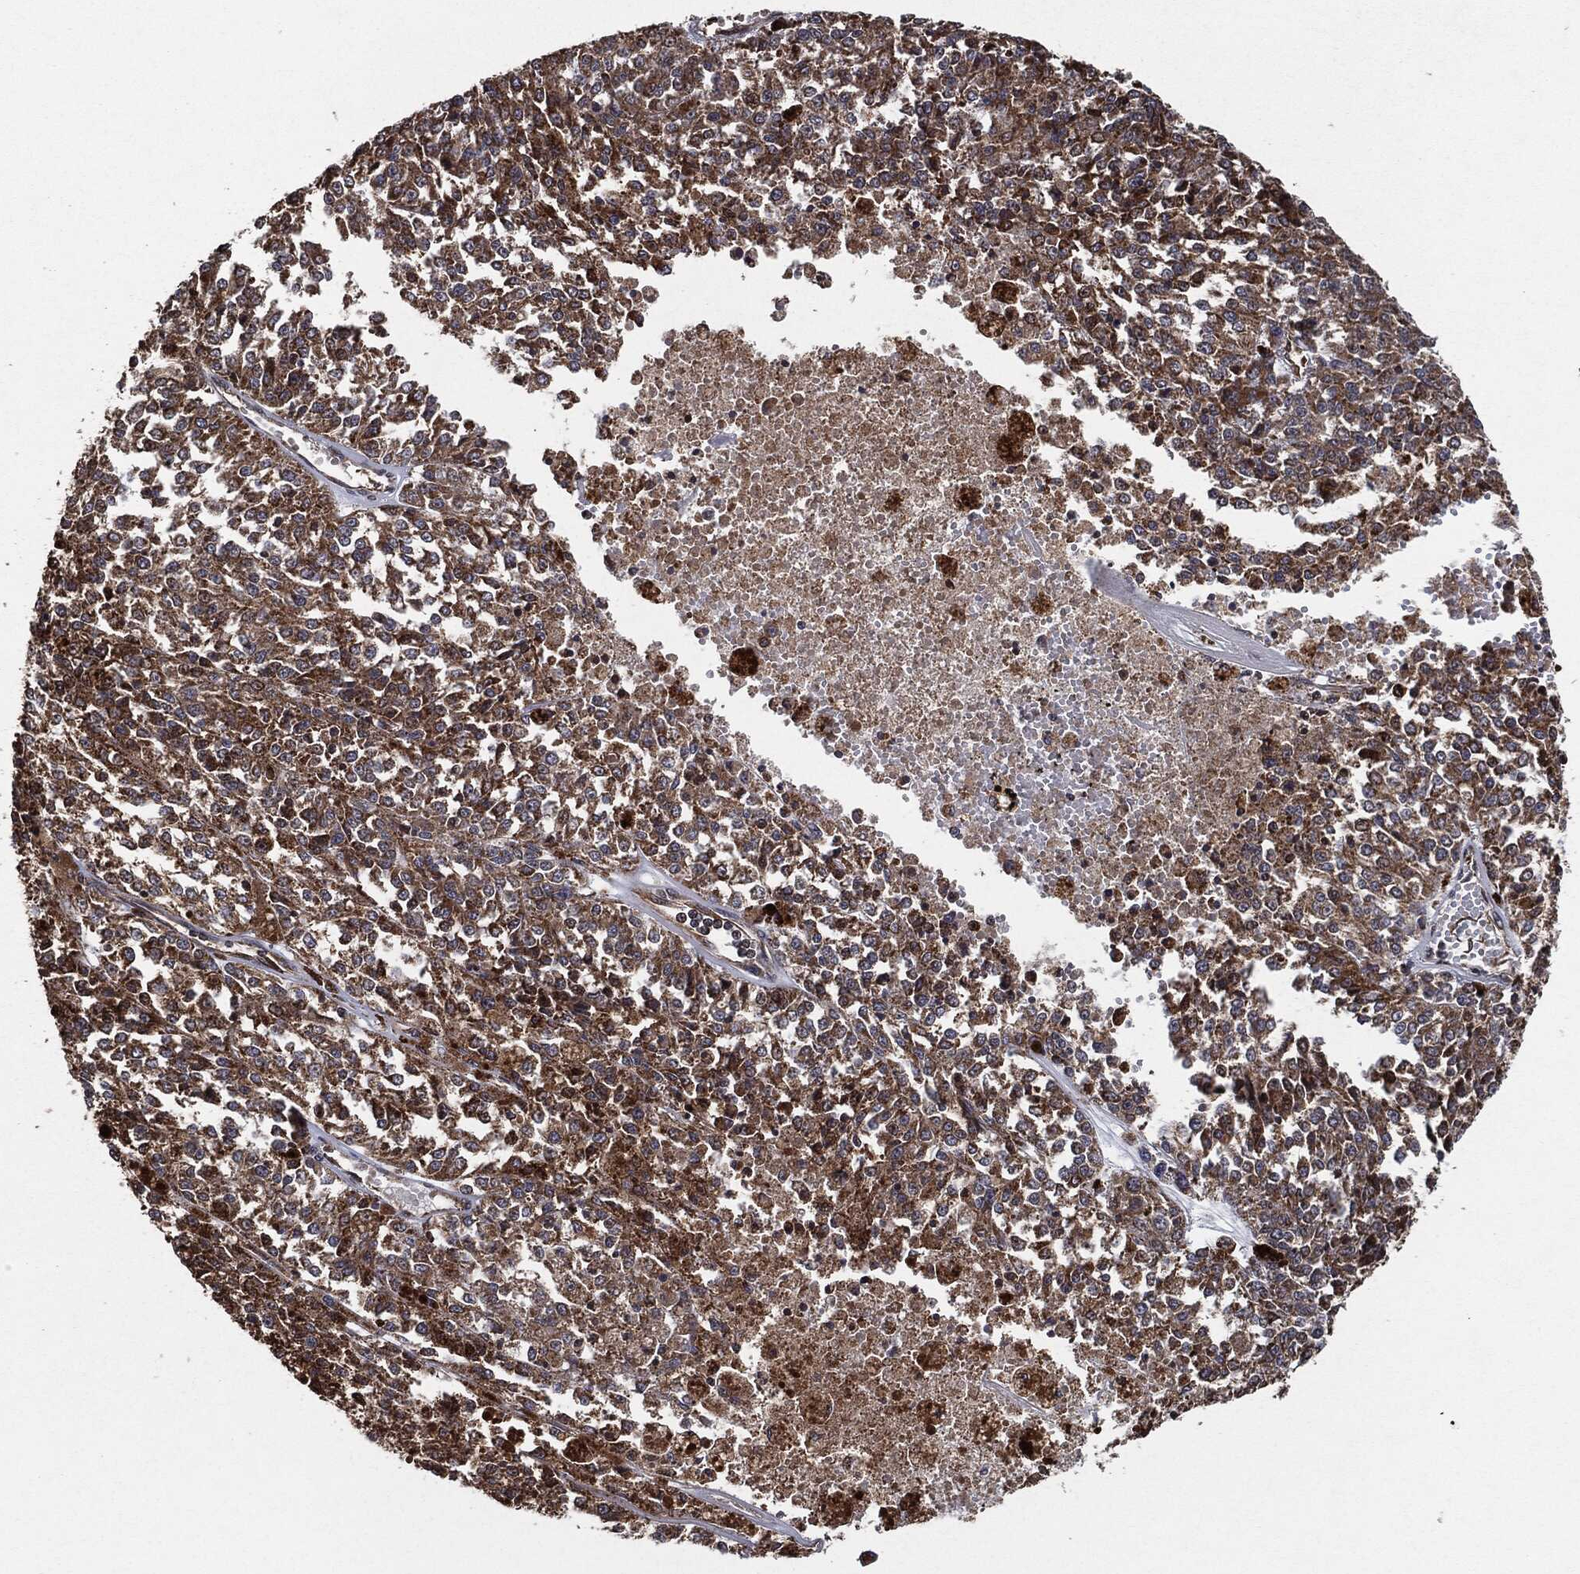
{"staining": {"intensity": "strong", "quantity": ">75%", "location": "cytoplasmic/membranous"}, "tissue": "melanoma", "cell_type": "Tumor cells", "image_type": "cancer", "snomed": [{"axis": "morphology", "description": "Malignant melanoma, Metastatic site"}, {"axis": "topography", "description": "Lymph node"}], "caption": "An immunohistochemistry micrograph of tumor tissue is shown. Protein staining in brown shows strong cytoplasmic/membranous positivity in malignant melanoma (metastatic site) within tumor cells. The staining is performed using DAB (3,3'-diaminobenzidine) brown chromogen to label protein expression. The nuclei are counter-stained blue using hematoxylin.", "gene": "BCAR1", "patient": {"sex": "female", "age": 64}}